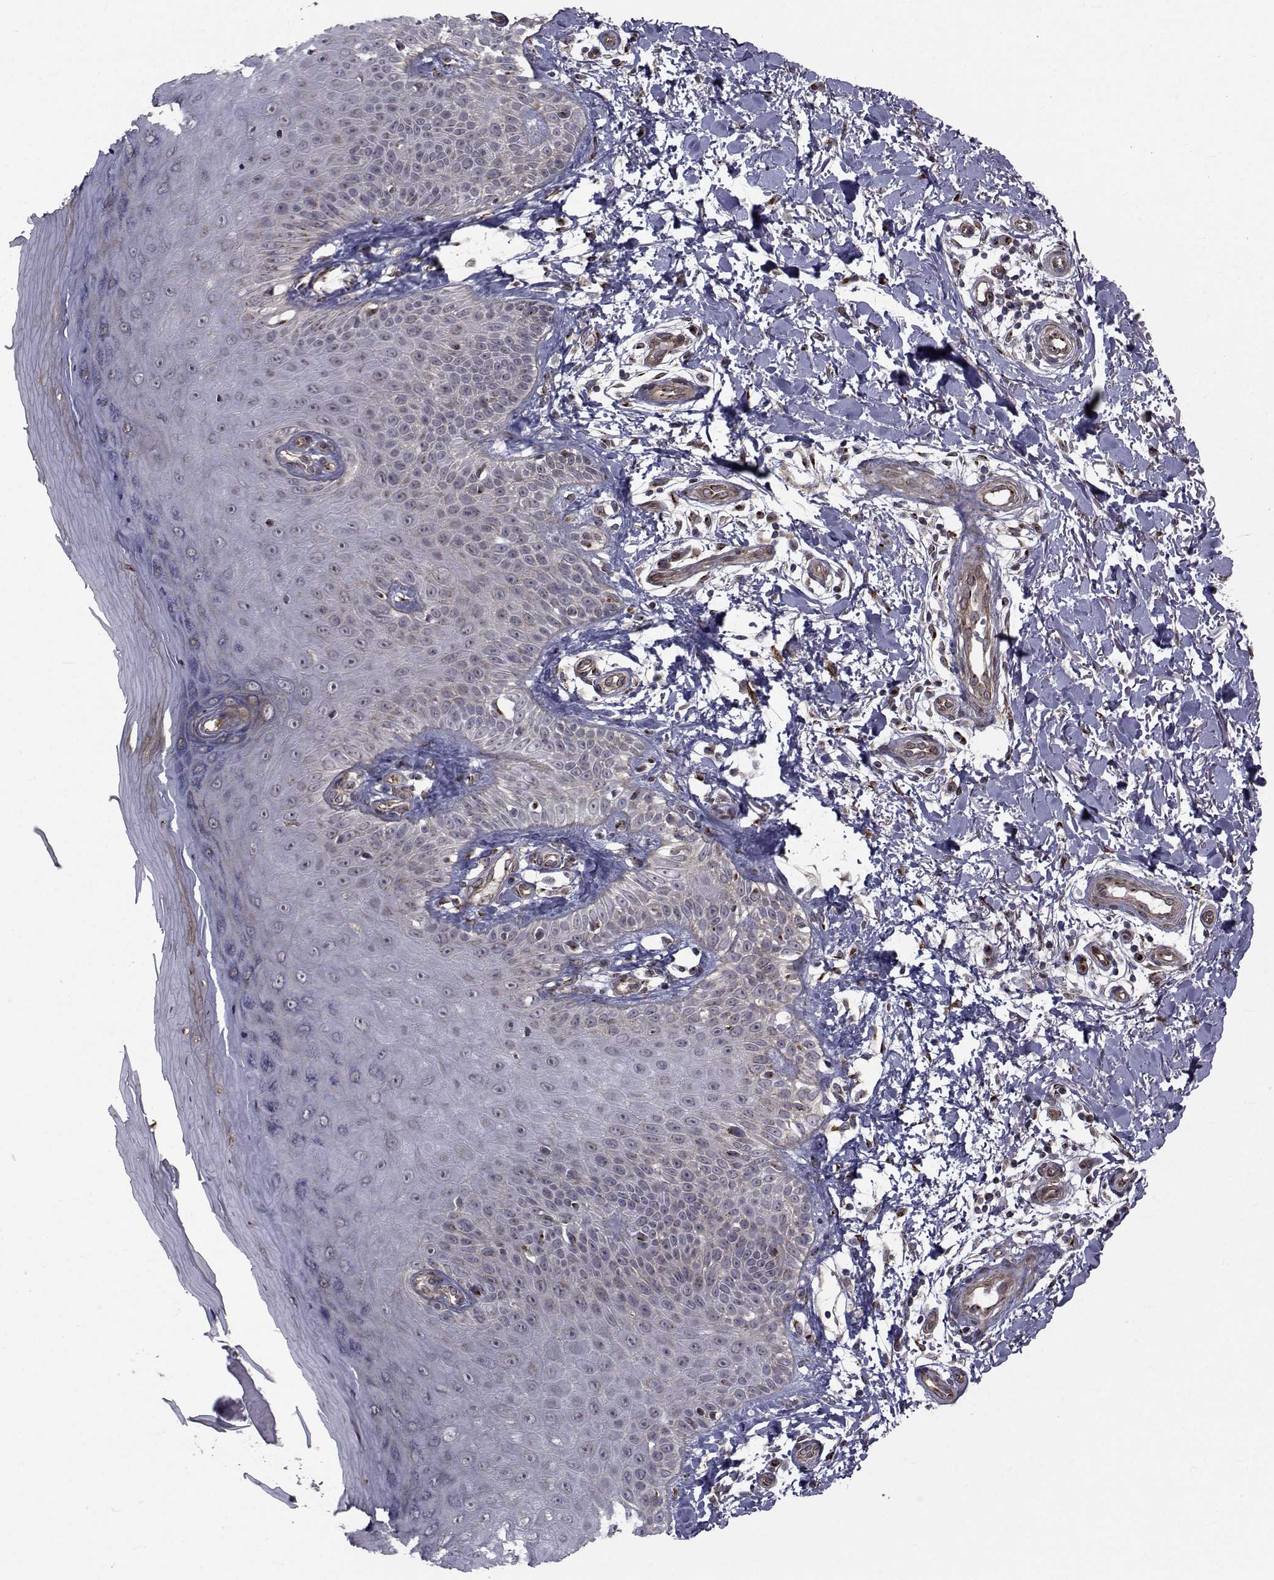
{"staining": {"intensity": "negative", "quantity": "none", "location": "none"}, "tissue": "skin", "cell_type": "Fibroblasts", "image_type": "normal", "snomed": [{"axis": "morphology", "description": "Normal tissue, NOS"}, {"axis": "morphology", "description": "Inflammation, NOS"}, {"axis": "morphology", "description": "Fibrosis, NOS"}, {"axis": "topography", "description": "Skin"}], "caption": "Immunohistochemistry micrograph of unremarkable skin: human skin stained with DAB (3,3'-diaminobenzidine) displays no significant protein staining in fibroblasts.", "gene": "ATP6V1C2", "patient": {"sex": "male", "age": 71}}